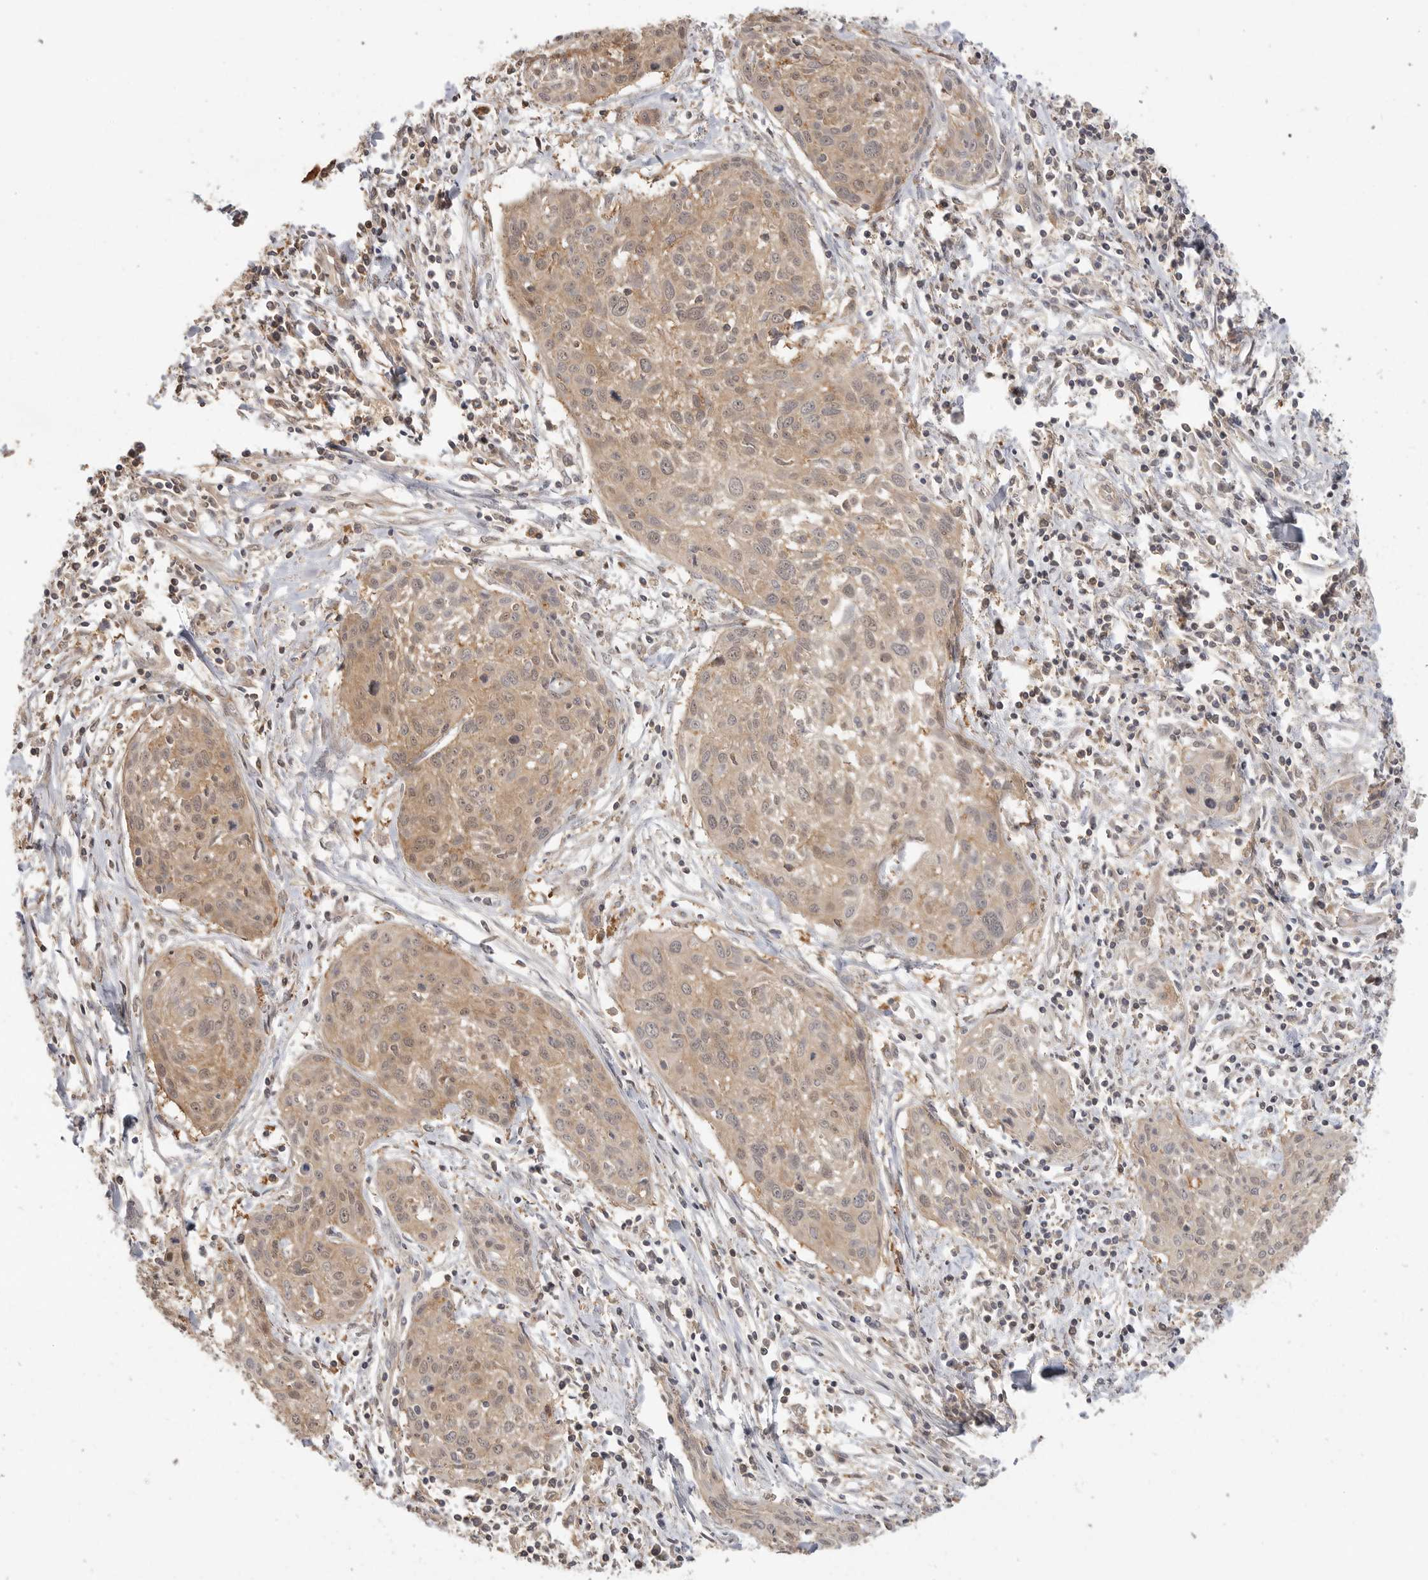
{"staining": {"intensity": "weak", "quantity": "25%-75%", "location": "cytoplasmic/membranous"}, "tissue": "cervical cancer", "cell_type": "Tumor cells", "image_type": "cancer", "snomed": [{"axis": "morphology", "description": "Squamous cell carcinoma, NOS"}, {"axis": "topography", "description": "Cervix"}], "caption": "A brown stain shows weak cytoplasmic/membranous positivity of a protein in cervical cancer tumor cells.", "gene": "CLDN12", "patient": {"sex": "female", "age": 51}}